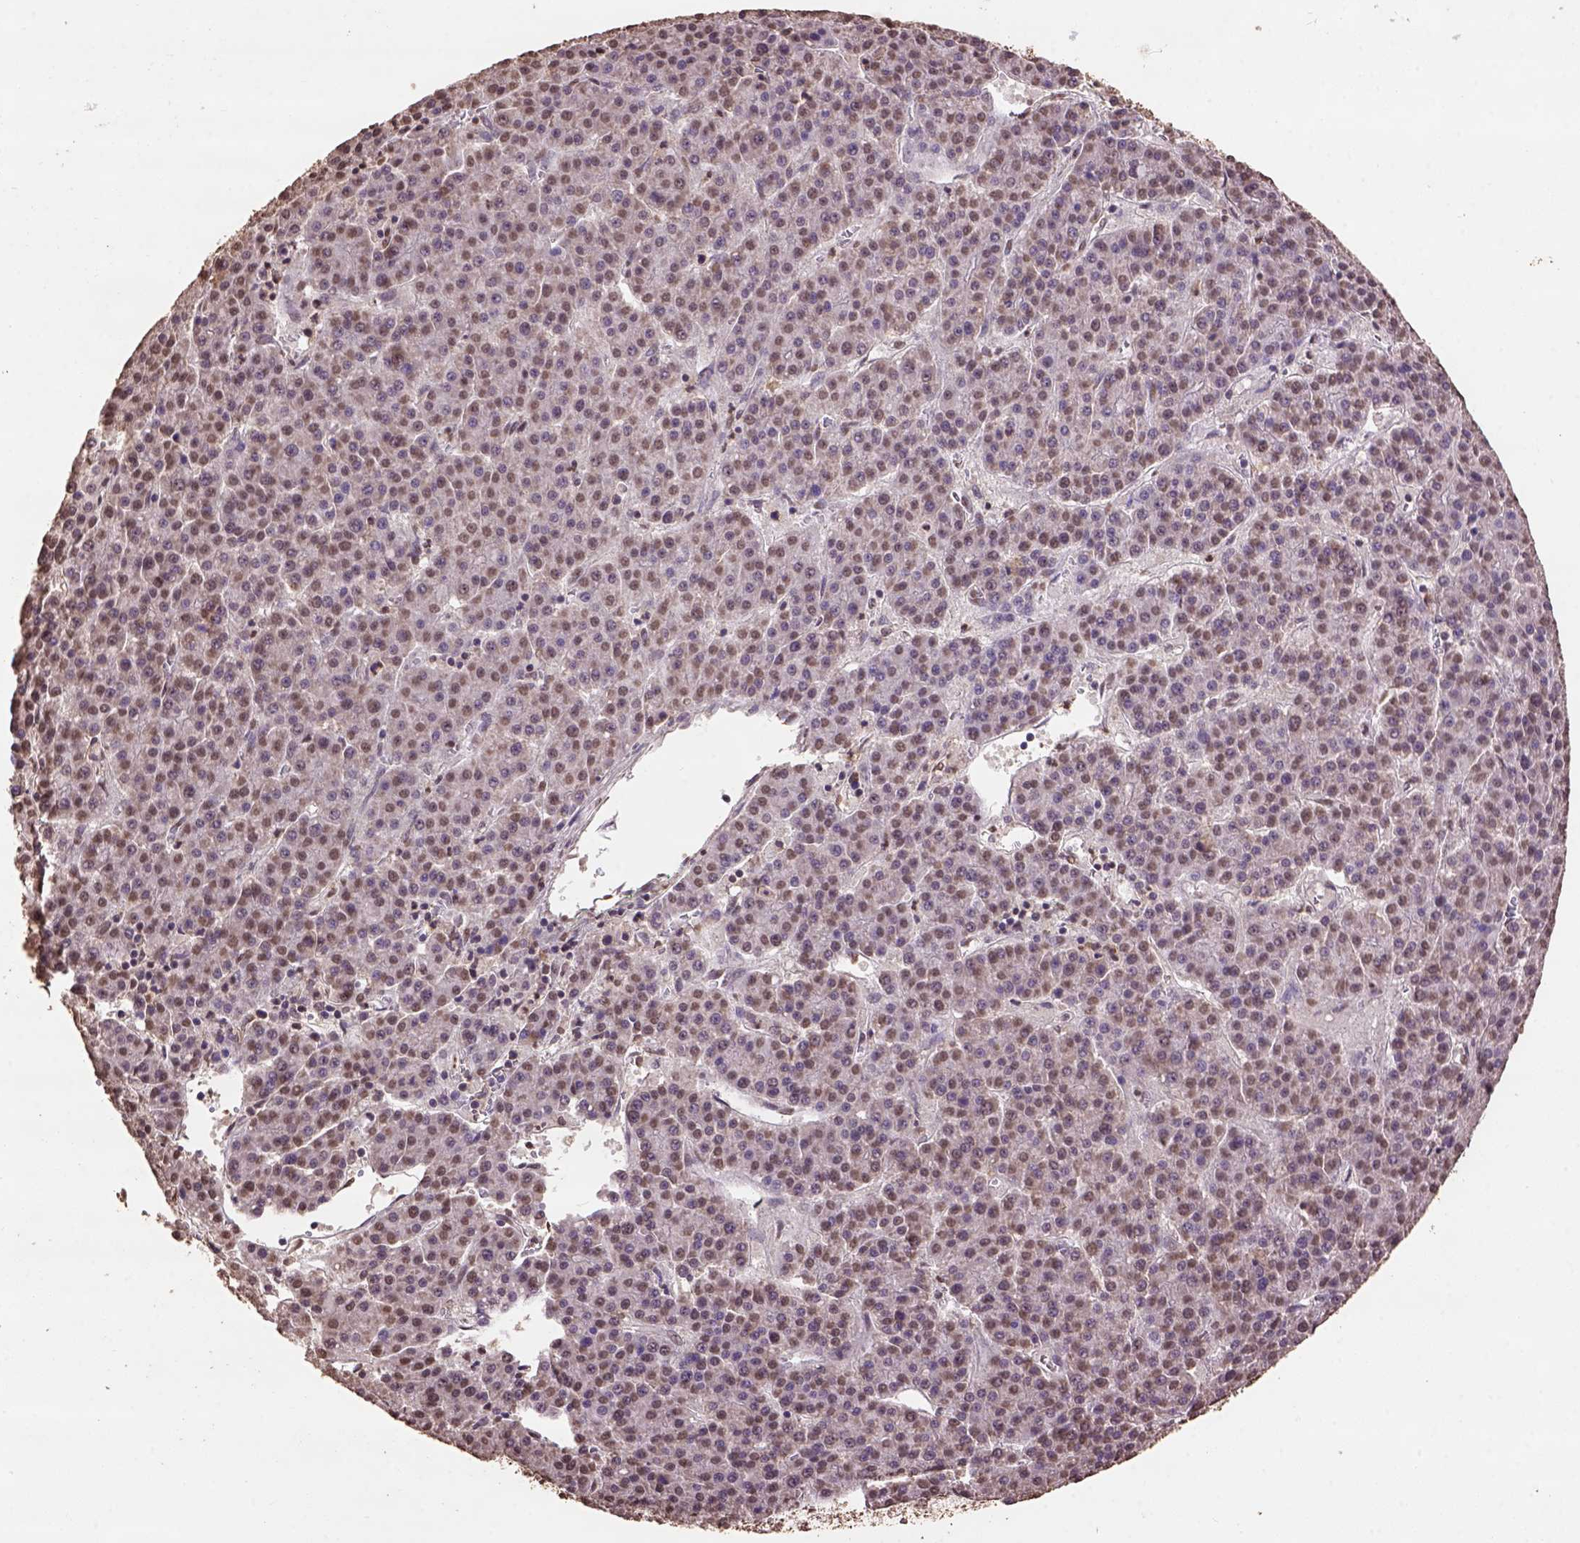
{"staining": {"intensity": "moderate", "quantity": "25%-75%", "location": "nuclear"}, "tissue": "liver cancer", "cell_type": "Tumor cells", "image_type": "cancer", "snomed": [{"axis": "morphology", "description": "Carcinoma, Hepatocellular, NOS"}, {"axis": "topography", "description": "Liver"}], "caption": "Protein analysis of hepatocellular carcinoma (liver) tissue demonstrates moderate nuclear staining in approximately 25%-75% of tumor cells.", "gene": "CSTF2T", "patient": {"sex": "female", "age": 58}}